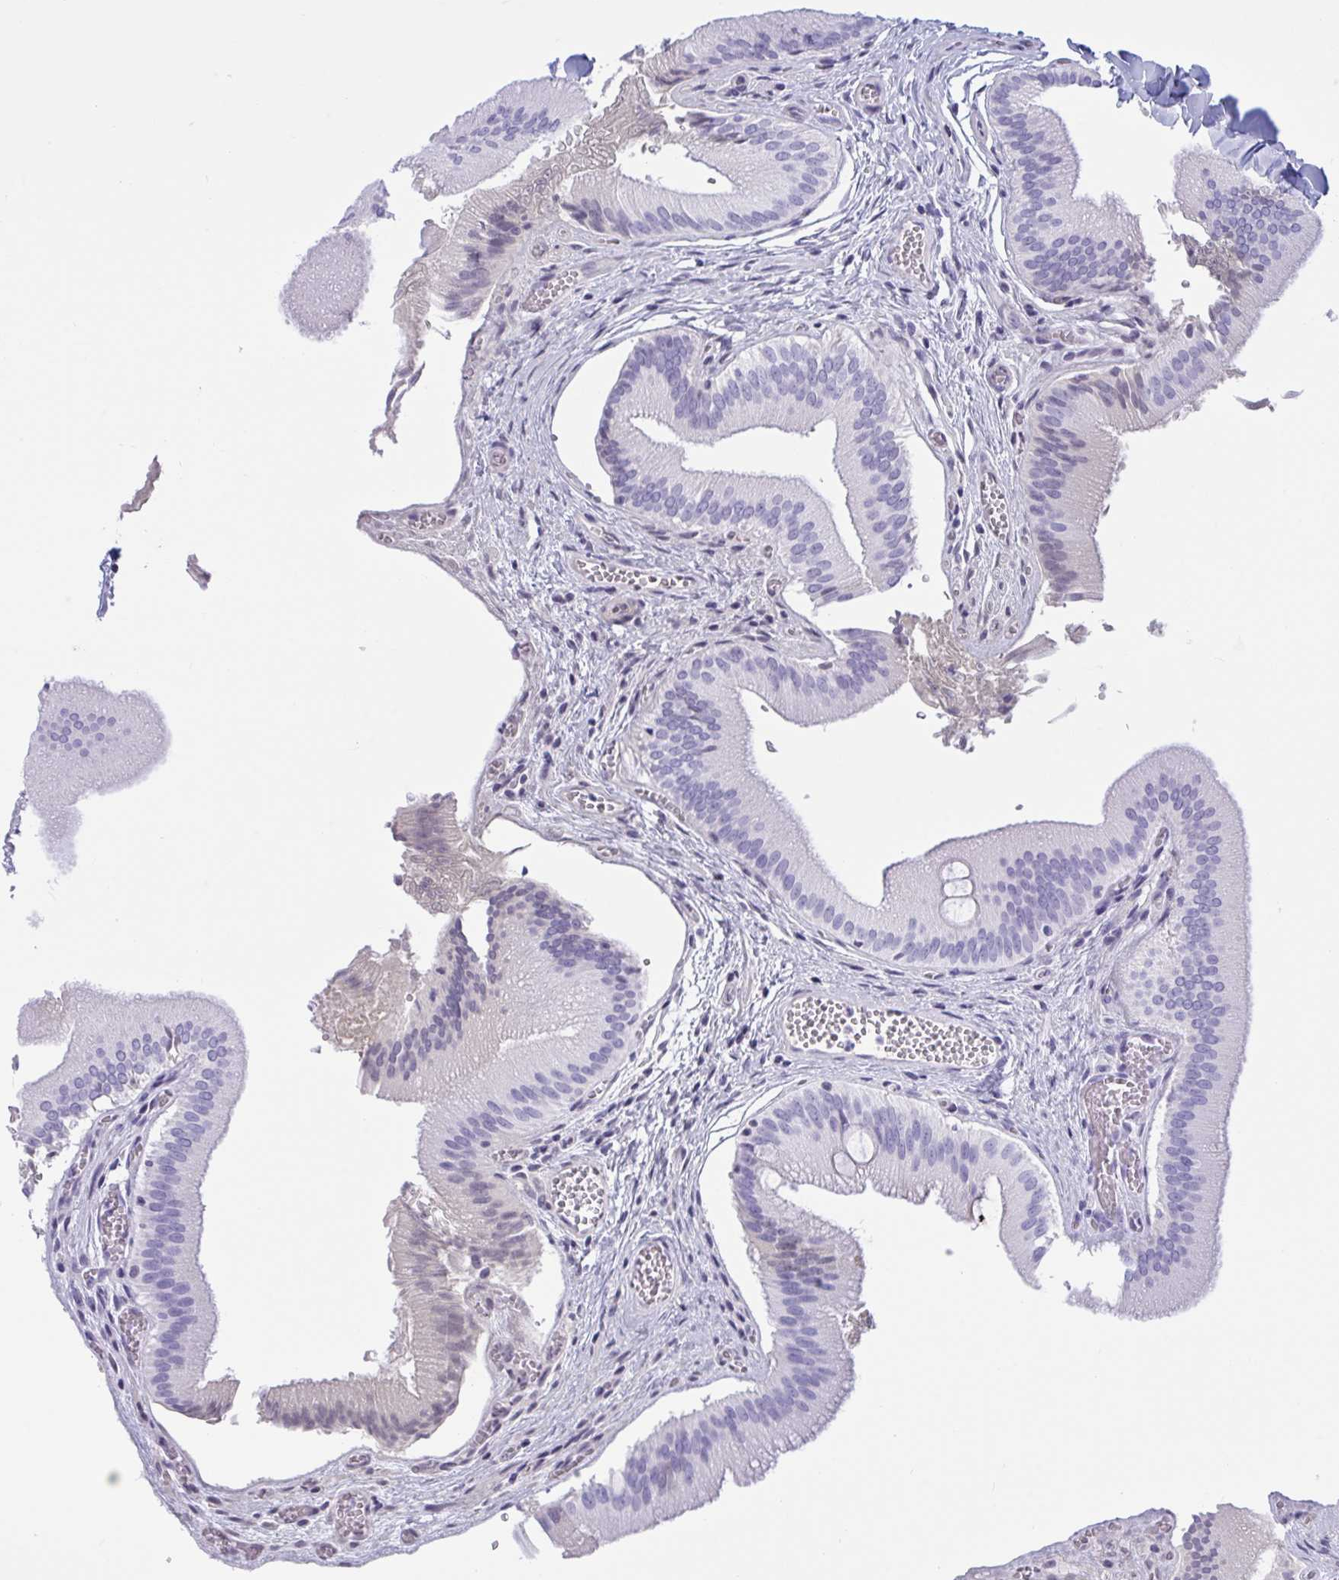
{"staining": {"intensity": "negative", "quantity": "none", "location": "none"}, "tissue": "gallbladder", "cell_type": "Glandular cells", "image_type": "normal", "snomed": [{"axis": "morphology", "description": "Normal tissue, NOS"}, {"axis": "topography", "description": "Gallbladder"}], "caption": "A histopathology image of gallbladder stained for a protein reveals no brown staining in glandular cells.", "gene": "OXLD1", "patient": {"sex": "male", "age": 17}}